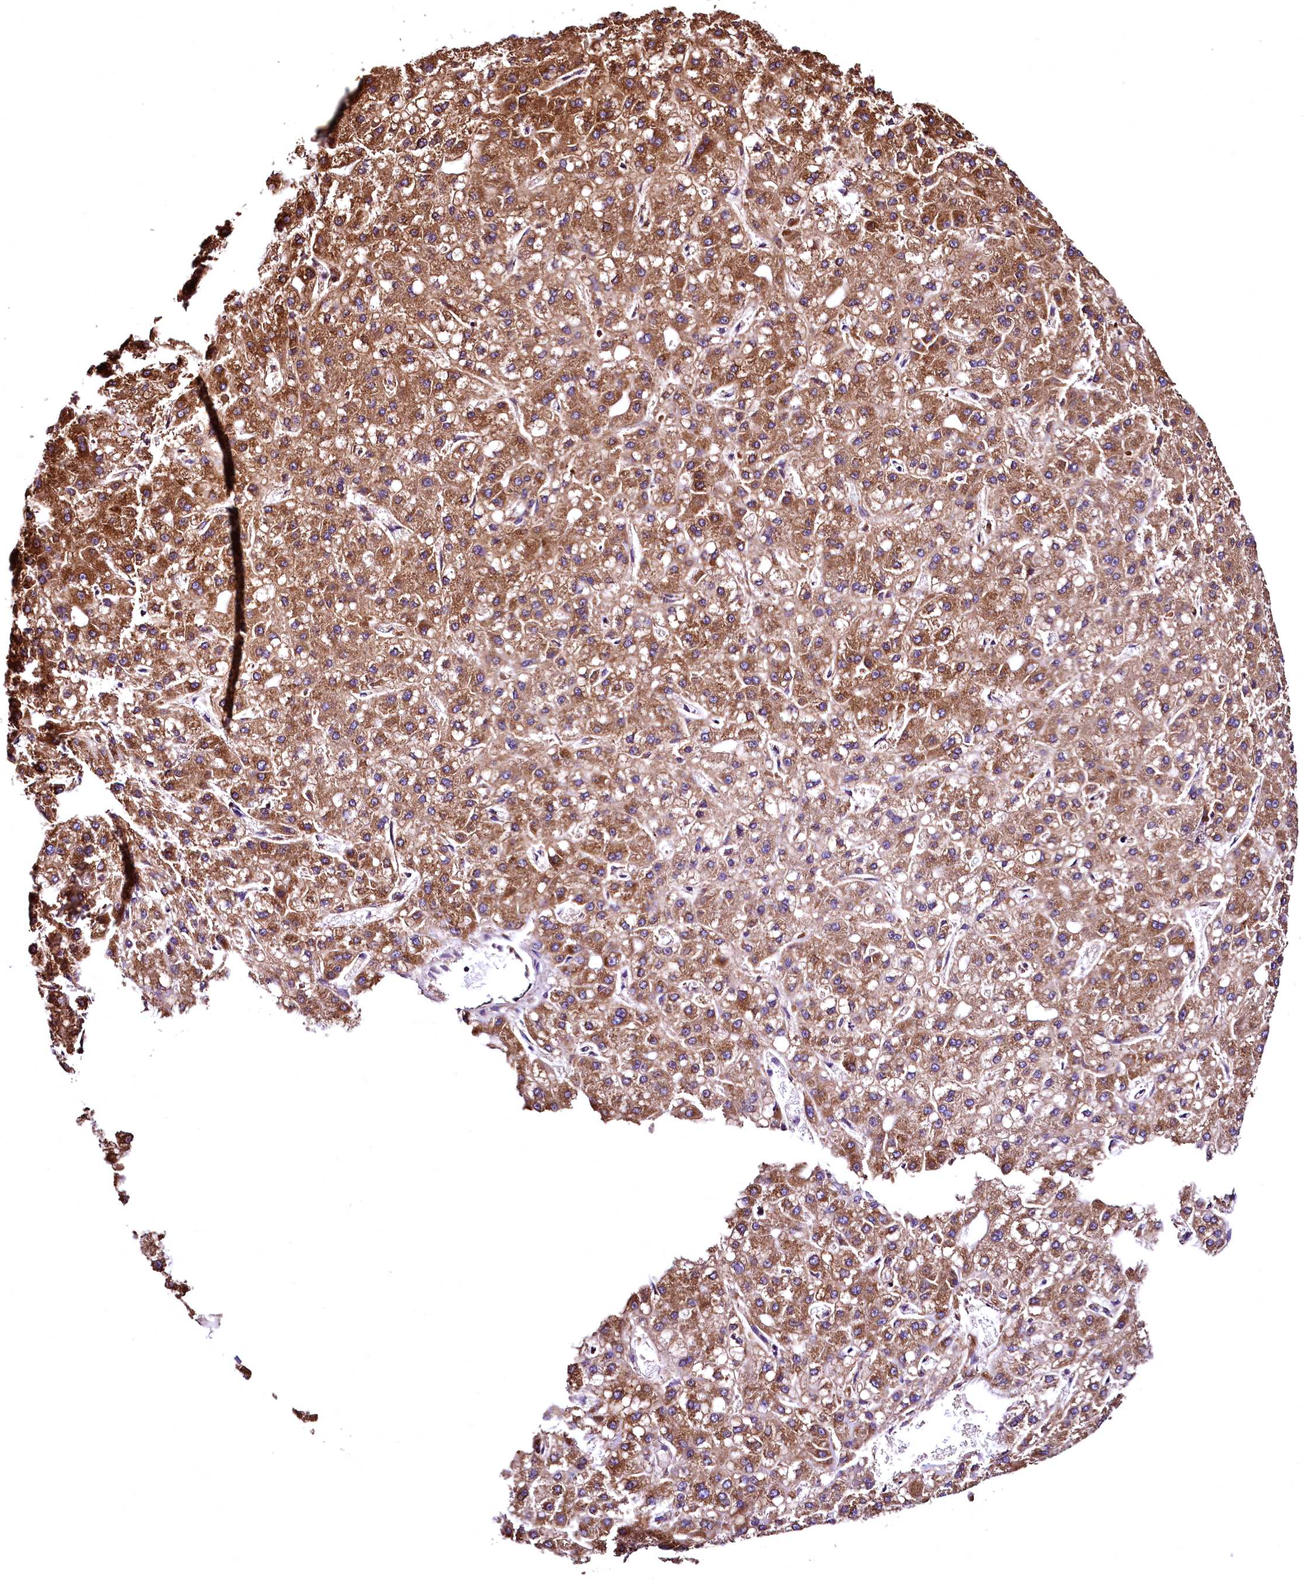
{"staining": {"intensity": "strong", "quantity": "25%-75%", "location": "cytoplasmic/membranous"}, "tissue": "liver cancer", "cell_type": "Tumor cells", "image_type": "cancer", "snomed": [{"axis": "morphology", "description": "Carcinoma, Hepatocellular, NOS"}, {"axis": "topography", "description": "Liver"}], "caption": "DAB (3,3'-diaminobenzidine) immunohistochemical staining of liver cancer (hepatocellular carcinoma) displays strong cytoplasmic/membranous protein expression in approximately 25%-75% of tumor cells.", "gene": "LRSAM1", "patient": {"sex": "male", "age": 67}}